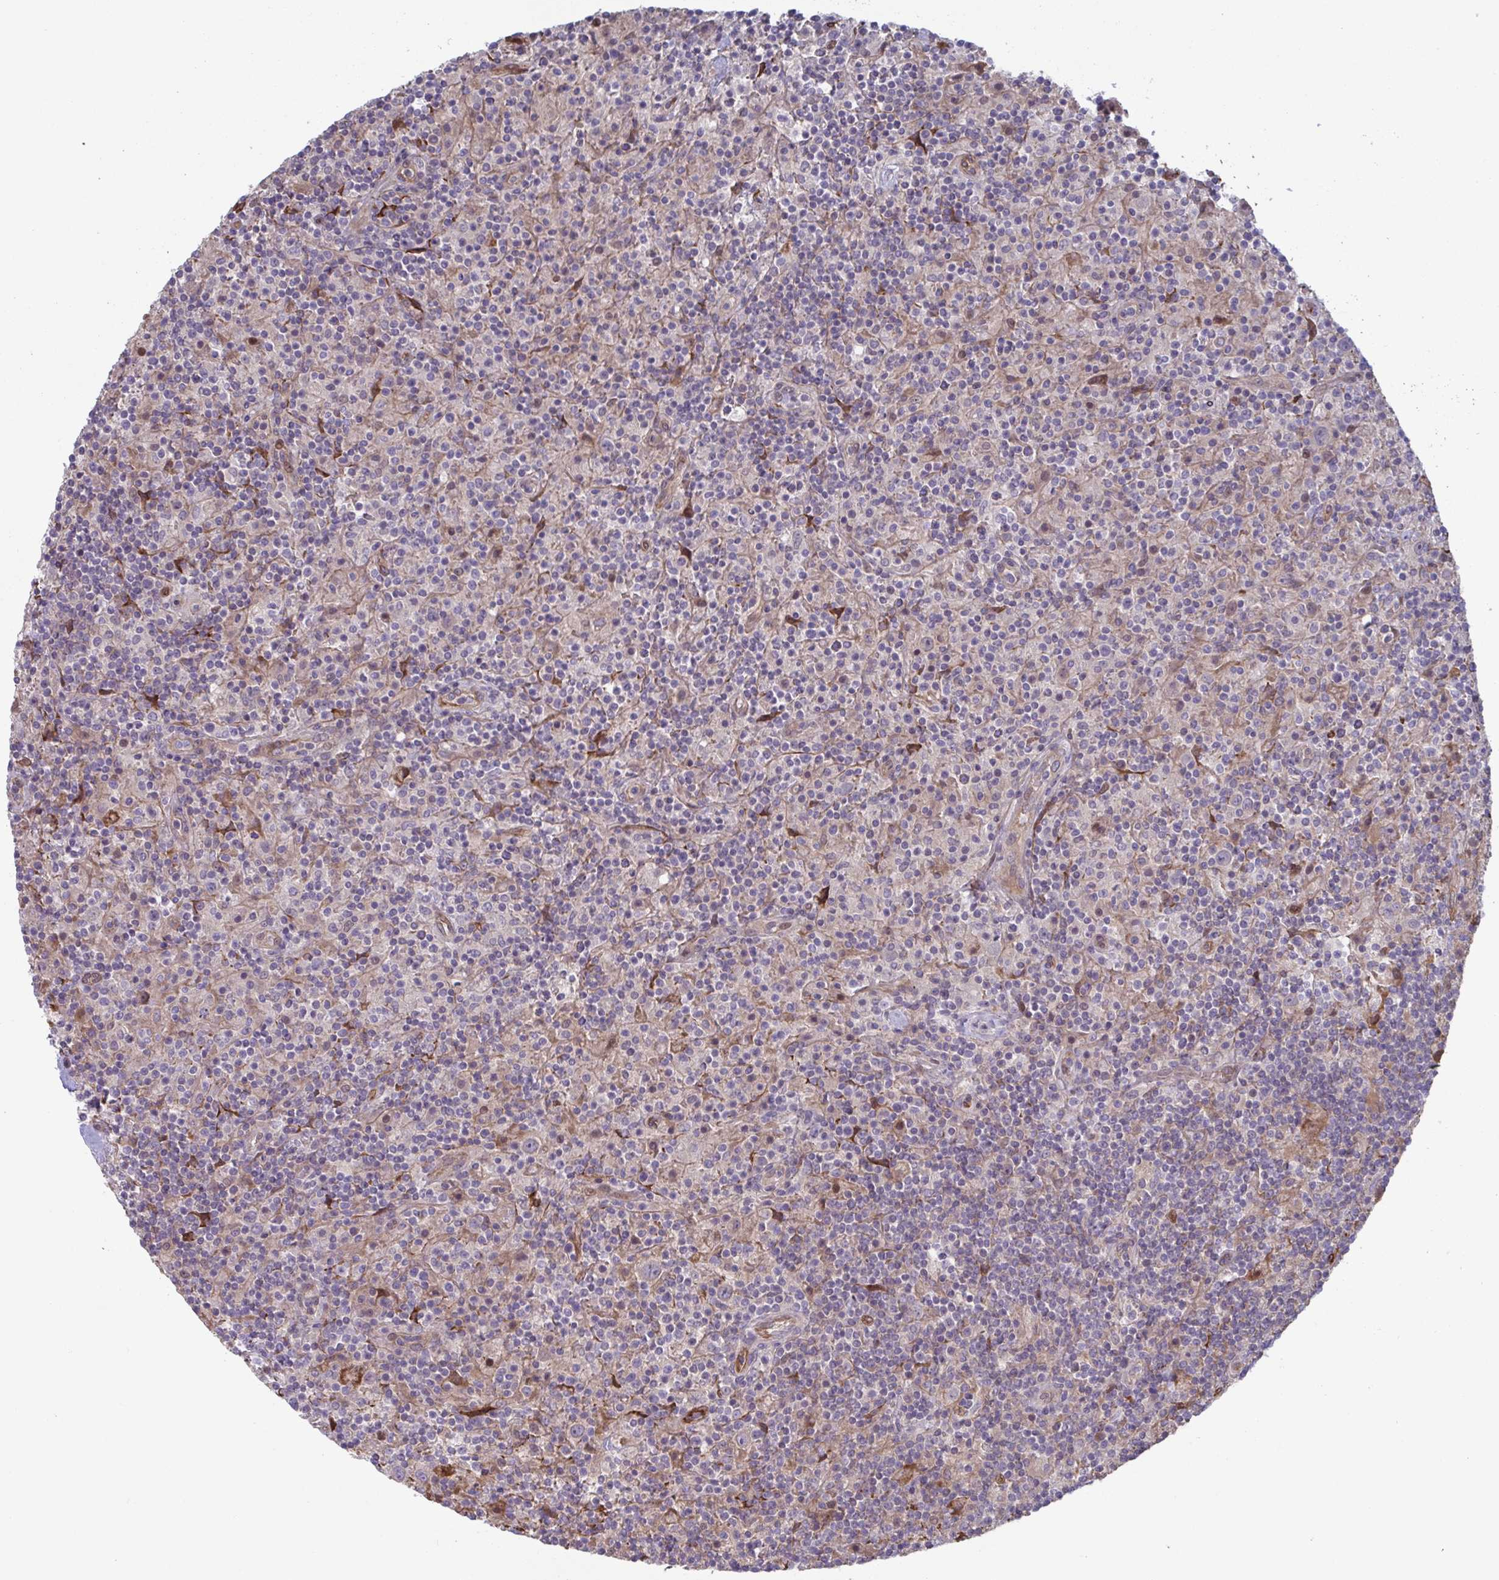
{"staining": {"intensity": "negative", "quantity": "none", "location": "none"}, "tissue": "lymphoma", "cell_type": "Tumor cells", "image_type": "cancer", "snomed": [{"axis": "morphology", "description": "Hodgkin's disease, NOS"}, {"axis": "topography", "description": "Lymph node"}], "caption": "Tumor cells show no significant staining in Hodgkin's disease. Nuclei are stained in blue.", "gene": "STK26", "patient": {"sex": "male", "age": 70}}